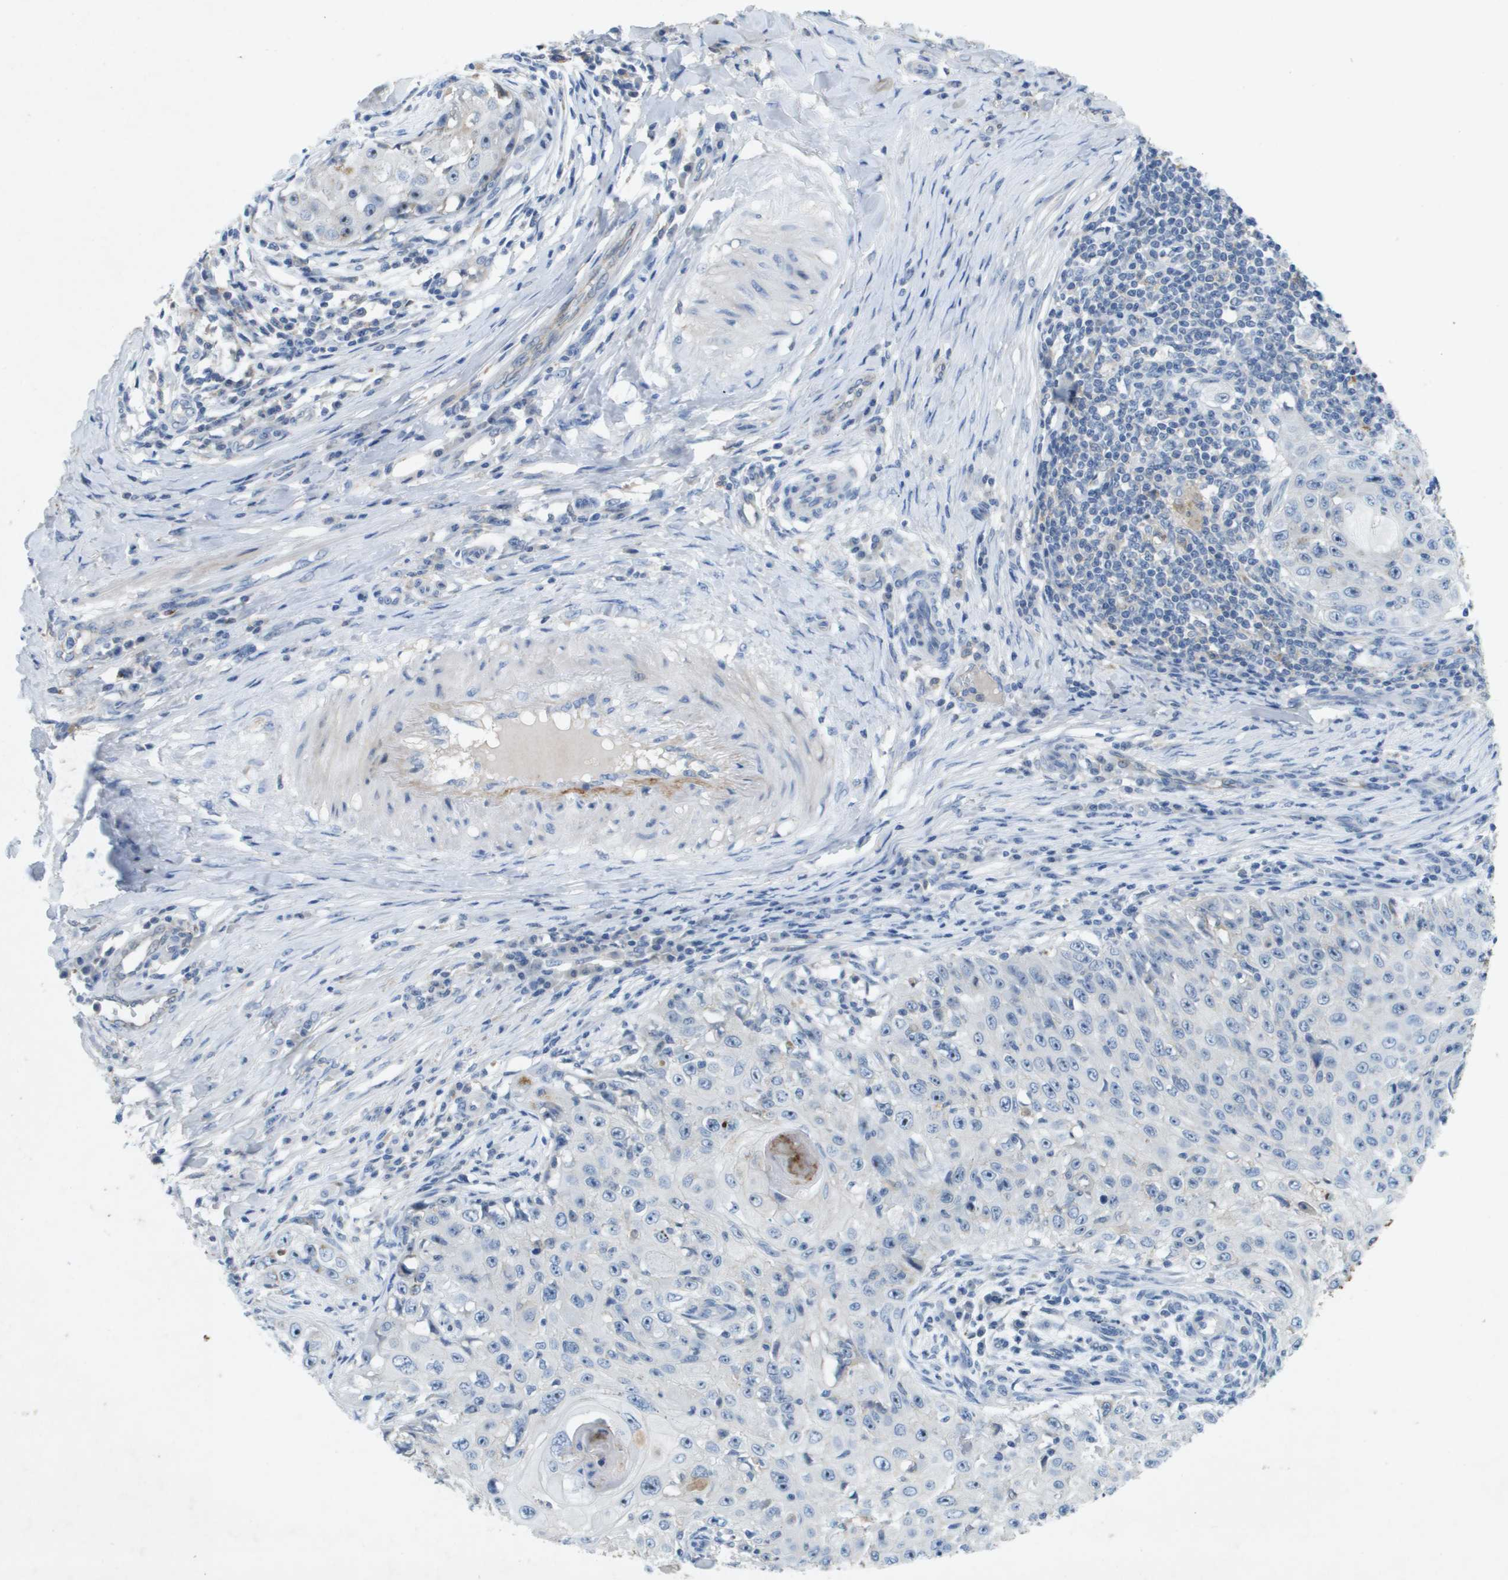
{"staining": {"intensity": "weak", "quantity": "<25%", "location": "nuclear"}, "tissue": "skin cancer", "cell_type": "Tumor cells", "image_type": "cancer", "snomed": [{"axis": "morphology", "description": "Squamous cell carcinoma, NOS"}, {"axis": "topography", "description": "Skin"}], "caption": "DAB immunohistochemical staining of human squamous cell carcinoma (skin) shows no significant positivity in tumor cells.", "gene": "LIPG", "patient": {"sex": "male", "age": 86}}